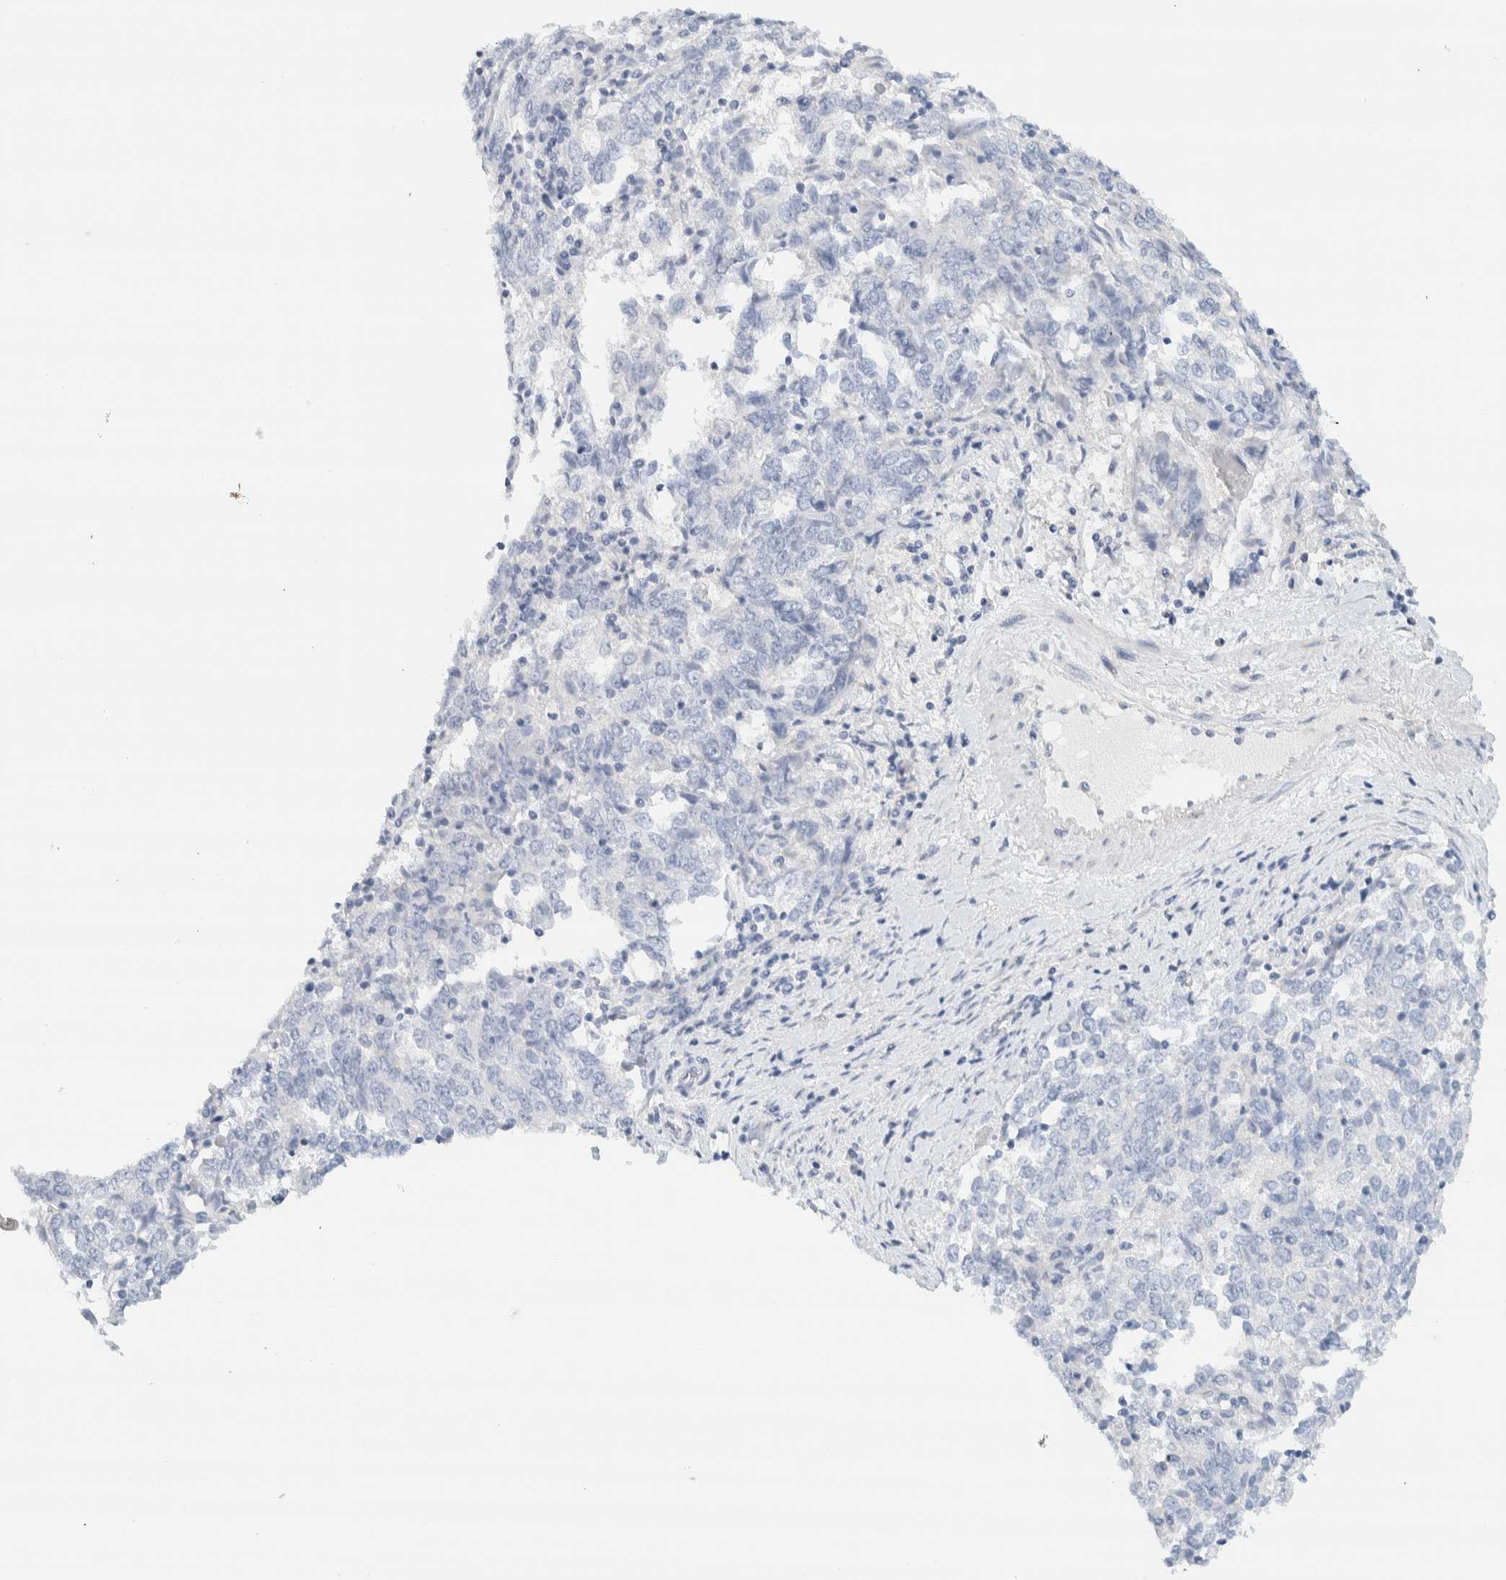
{"staining": {"intensity": "negative", "quantity": "none", "location": "none"}, "tissue": "endometrial cancer", "cell_type": "Tumor cells", "image_type": "cancer", "snomed": [{"axis": "morphology", "description": "Adenocarcinoma, NOS"}, {"axis": "topography", "description": "Endometrium"}], "caption": "Endometrial cancer (adenocarcinoma) stained for a protein using immunohistochemistry exhibits no positivity tumor cells.", "gene": "ALOX12B", "patient": {"sex": "female", "age": 80}}